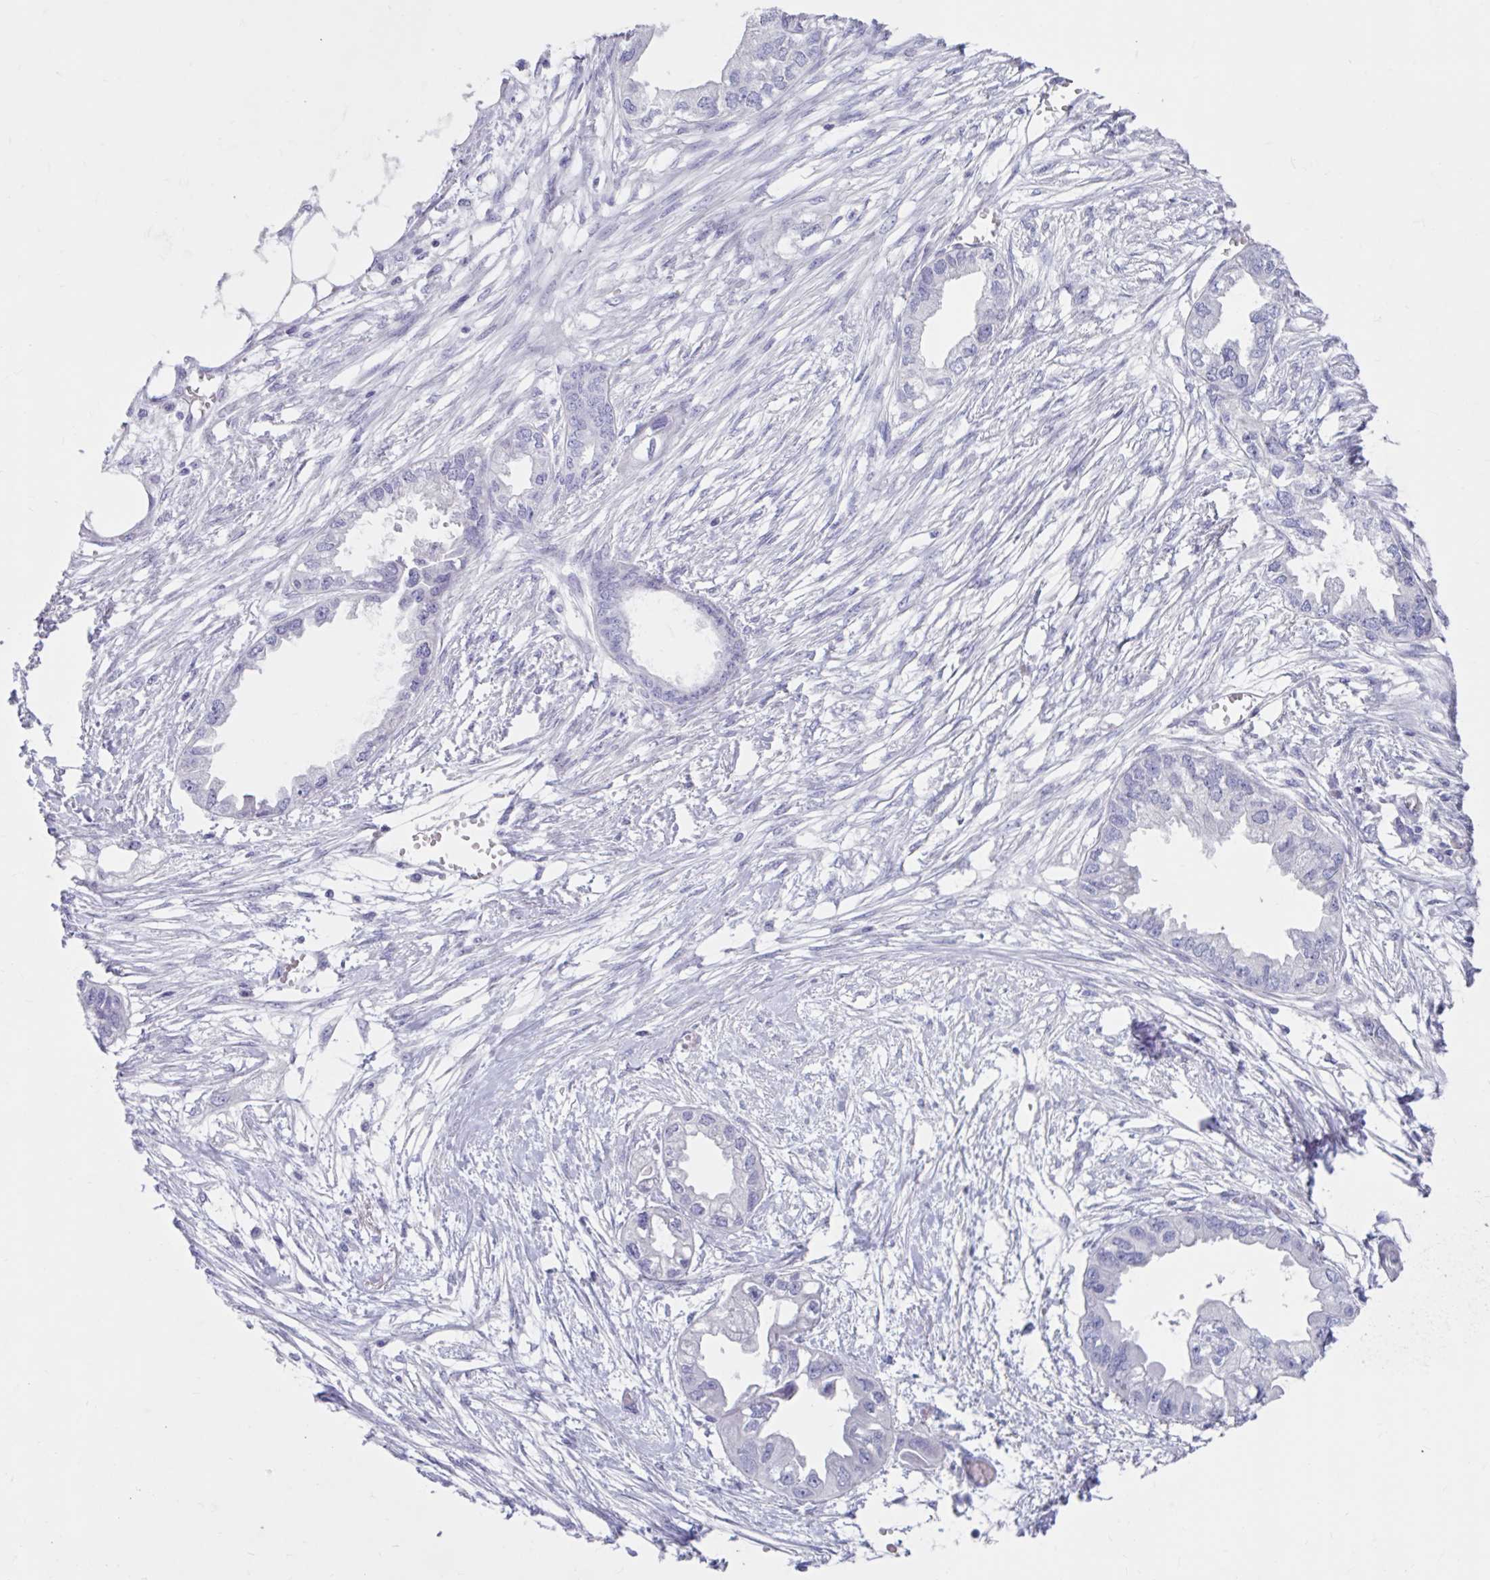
{"staining": {"intensity": "negative", "quantity": "none", "location": "none"}, "tissue": "endometrial cancer", "cell_type": "Tumor cells", "image_type": "cancer", "snomed": [{"axis": "morphology", "description": "Adenocarcinoma, NOS"}, {"axis": "morphology", "description": "Adenocarcinoma, metastatic, NOS"}, {"axis": "topography", "description": "Adipose tissue"}, {"axis": "topography", "description": "Endometrium"}], "caption": "IHC photomicrograph of endometrial cancer (metastatic adenocarcinoma) stained for a protein (brown), which demonstrates no staining in tumor cells.", "gene": "DPEP3", "patient": {"sex": "female", "age": 67}}